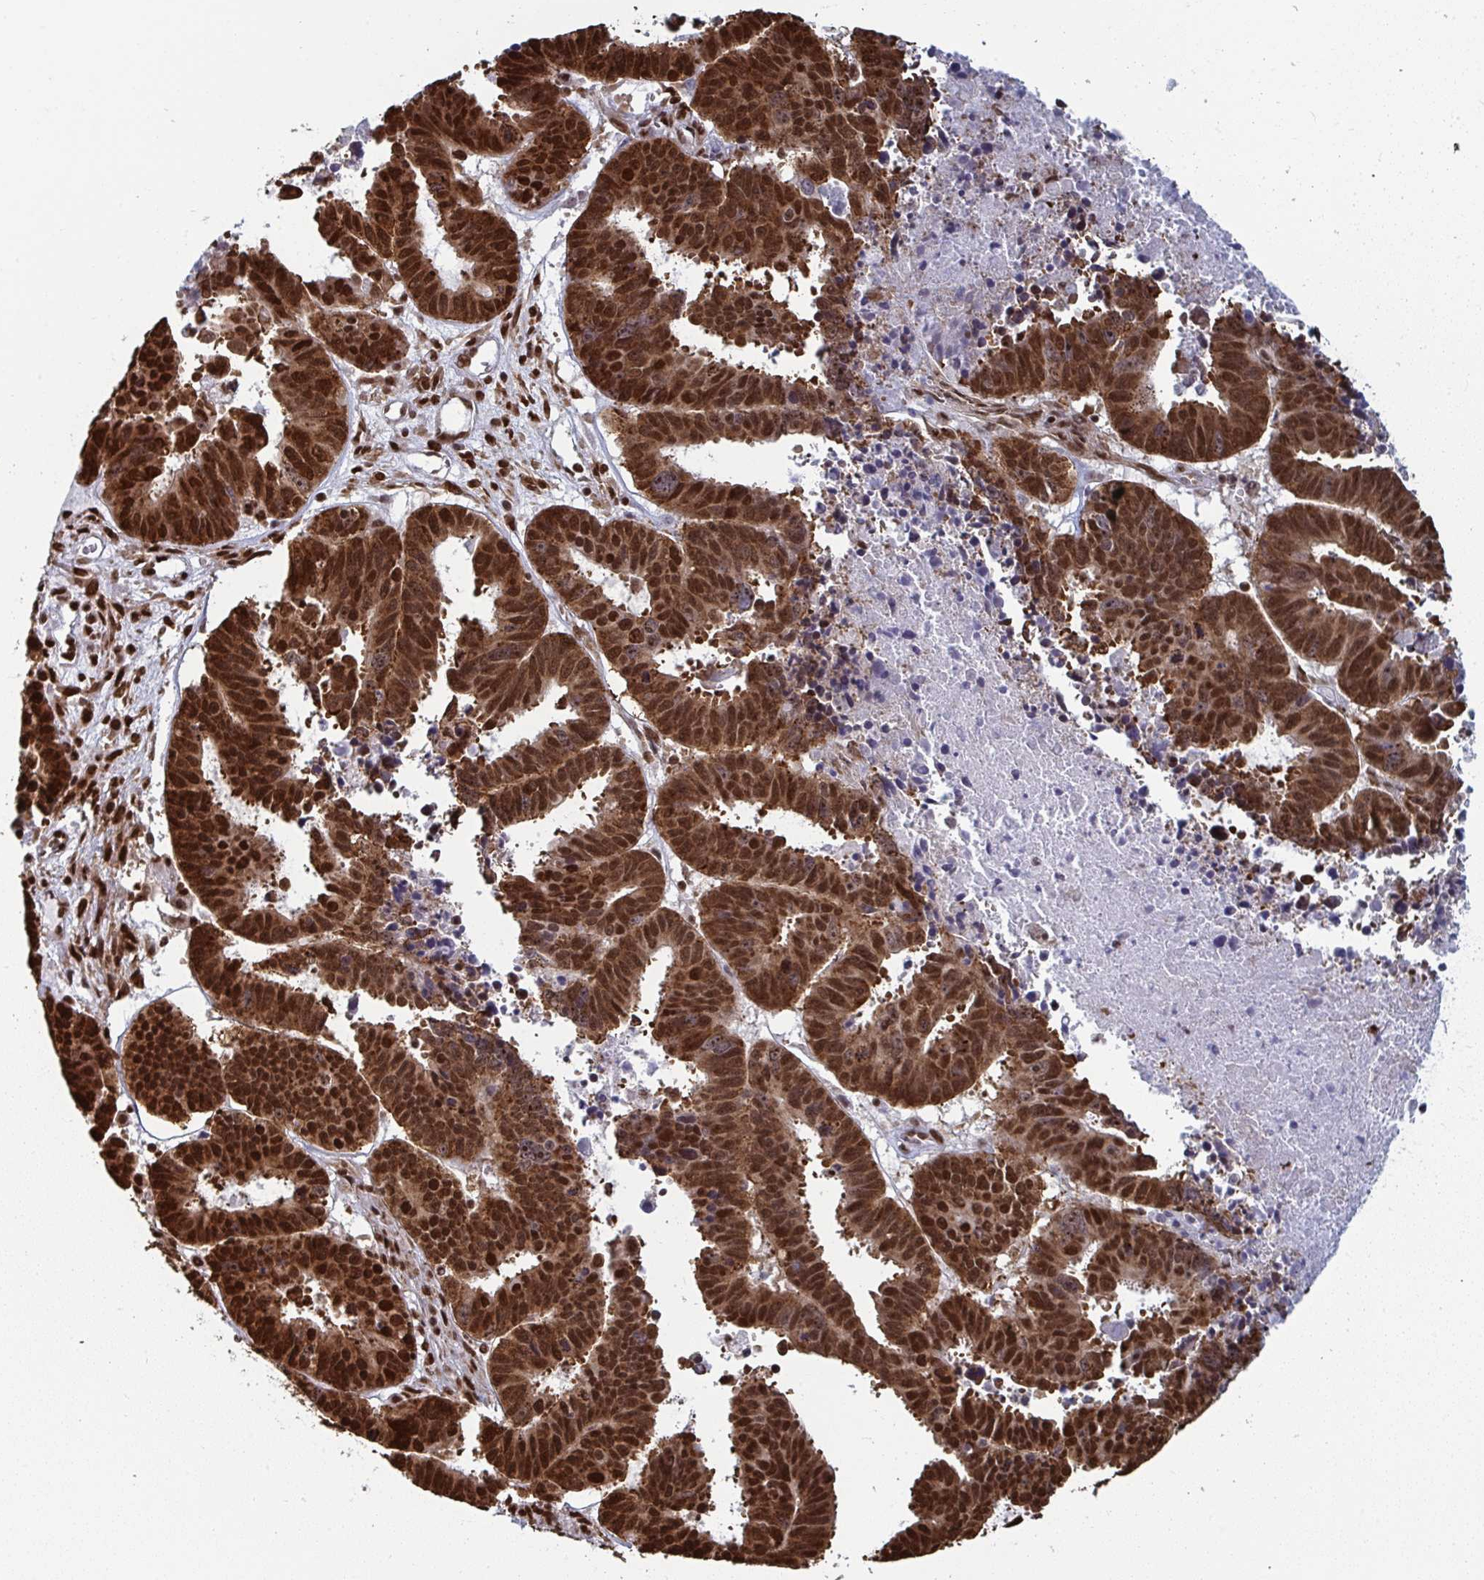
{"staining": {"intensity": "strong", "quantity": ">75%", "location": "nuclear"}, "tissue": "ovarian cancer", "cell_type": "Tumor cells", "image_type": "cancer", "snomed": [{"axis": "morphology", "description": "Carcinoma, endometroid"}, {"axis": "morphology", "description": "Cystadenocarcinoma, serous, NOS"}, {"axis": "topography", "description": "Ovary"}], "caption": "High-magnification brightfield microscopy of ovarian cancer (serous cystadenocarcinoma) stained with DAB (3,3'-diaminobenzidine) (brown) and counterstained with hematoxylin (blue). tumor cells exhibit strong nuclear positivity is seen in approximately>75% of cells. (DAB (3,3'-diaminobenzidine) IHC, brown staining for protein, blue staining for nuclei).", "gene": "GAR1", "patient": {"sex": "female", "age": 45}}